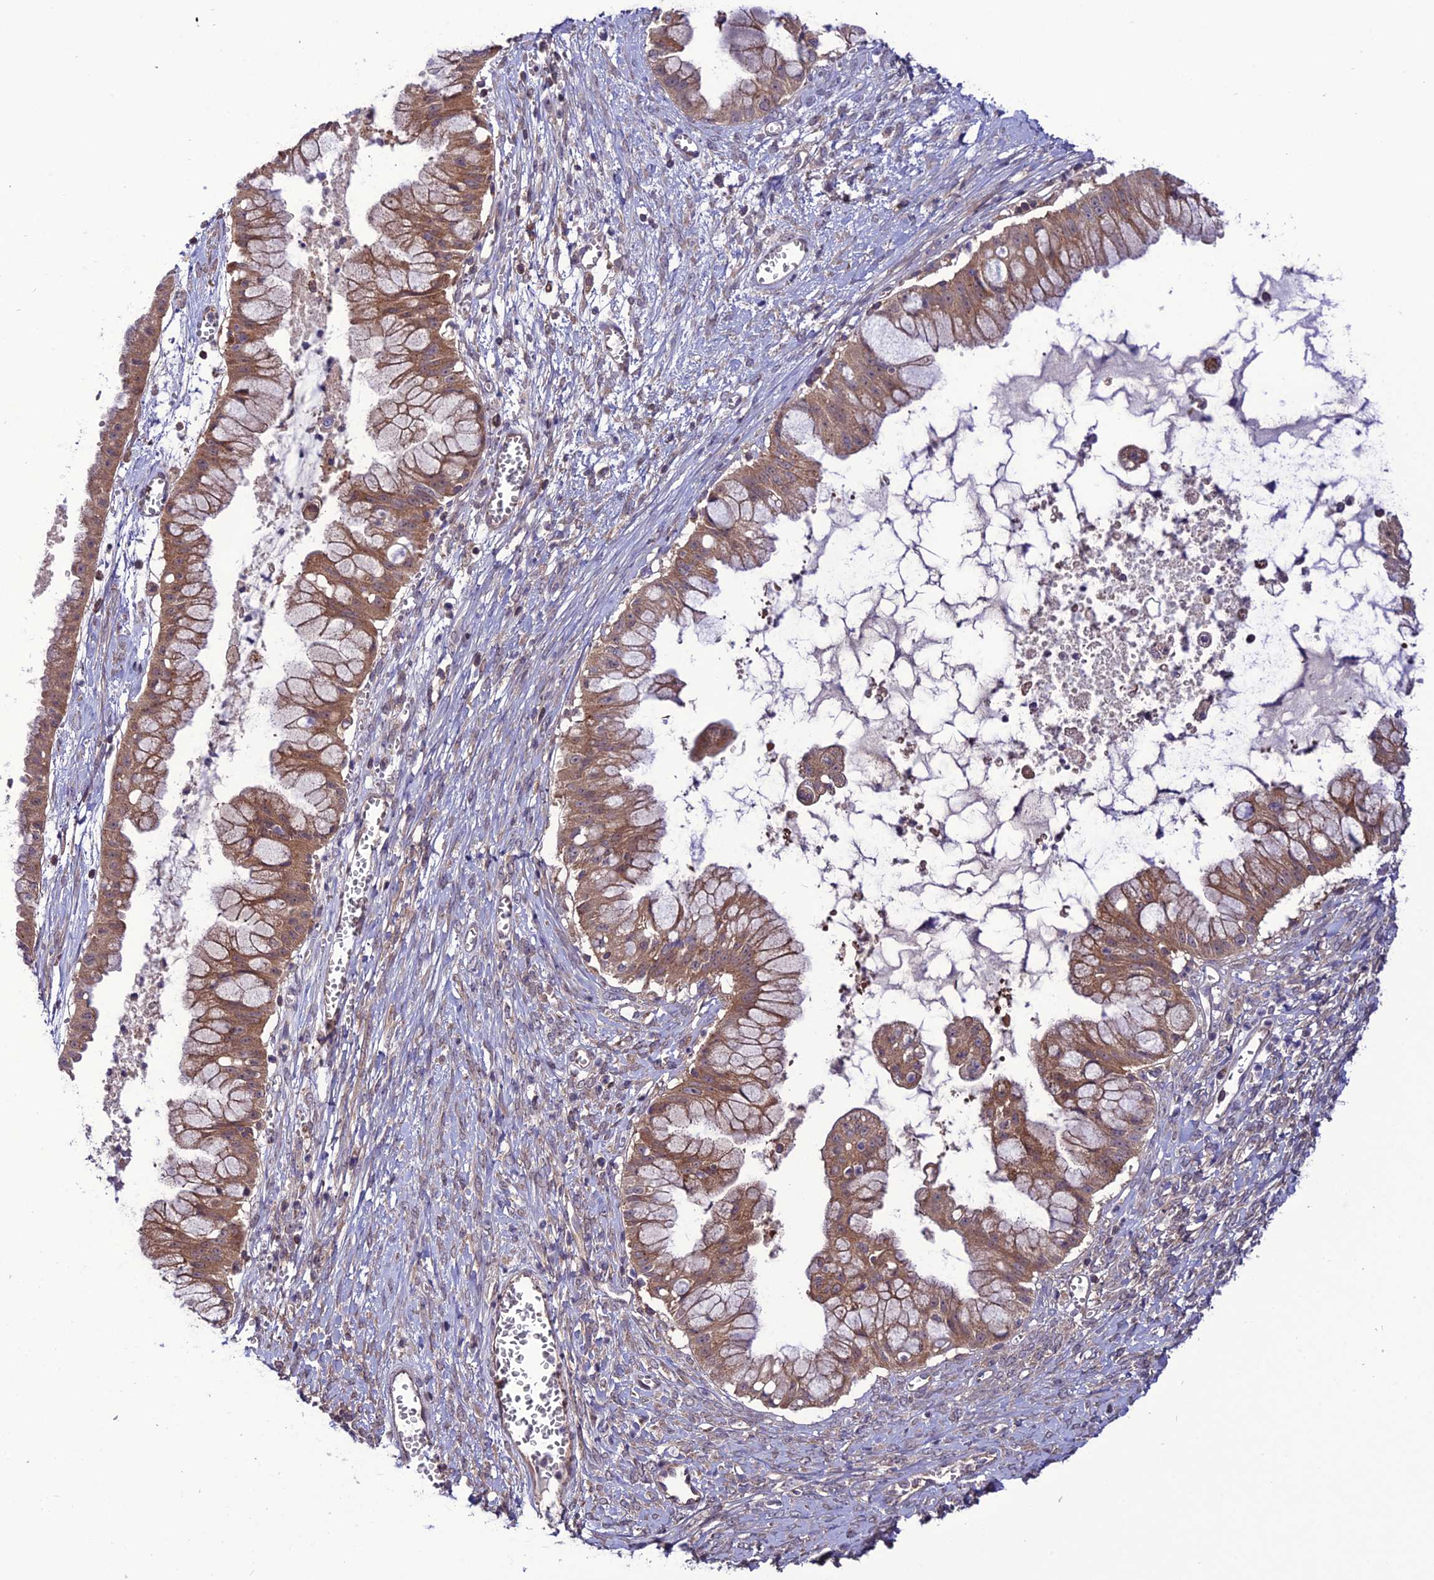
{"staining": {"intensity": "moderate", "quantity": ">75%", "location": "cytoplasmic/membranous"}, "tissue": "ovarian cancer", "cell_type": "Tumor cells", "image_type": "cancer", "snomed": [{"axis": "morphology", "description": "Cystadenocarcinoma, mucinous, NOS"}, {"axis": "topography", "description": "Ovary"}], "caption": "Immunohistochemical staining of human mucinous cystadenocarcinoma (ovarian) demonstrates medium levels of moderate cytoplasmic/membranous protein expression in about >75% of tumor cells. The protein of interest is shown in brown color, while the nuclei are stained blue.", "gene": "PPIL3", "patient": {"sex": "female", "age": 70}}